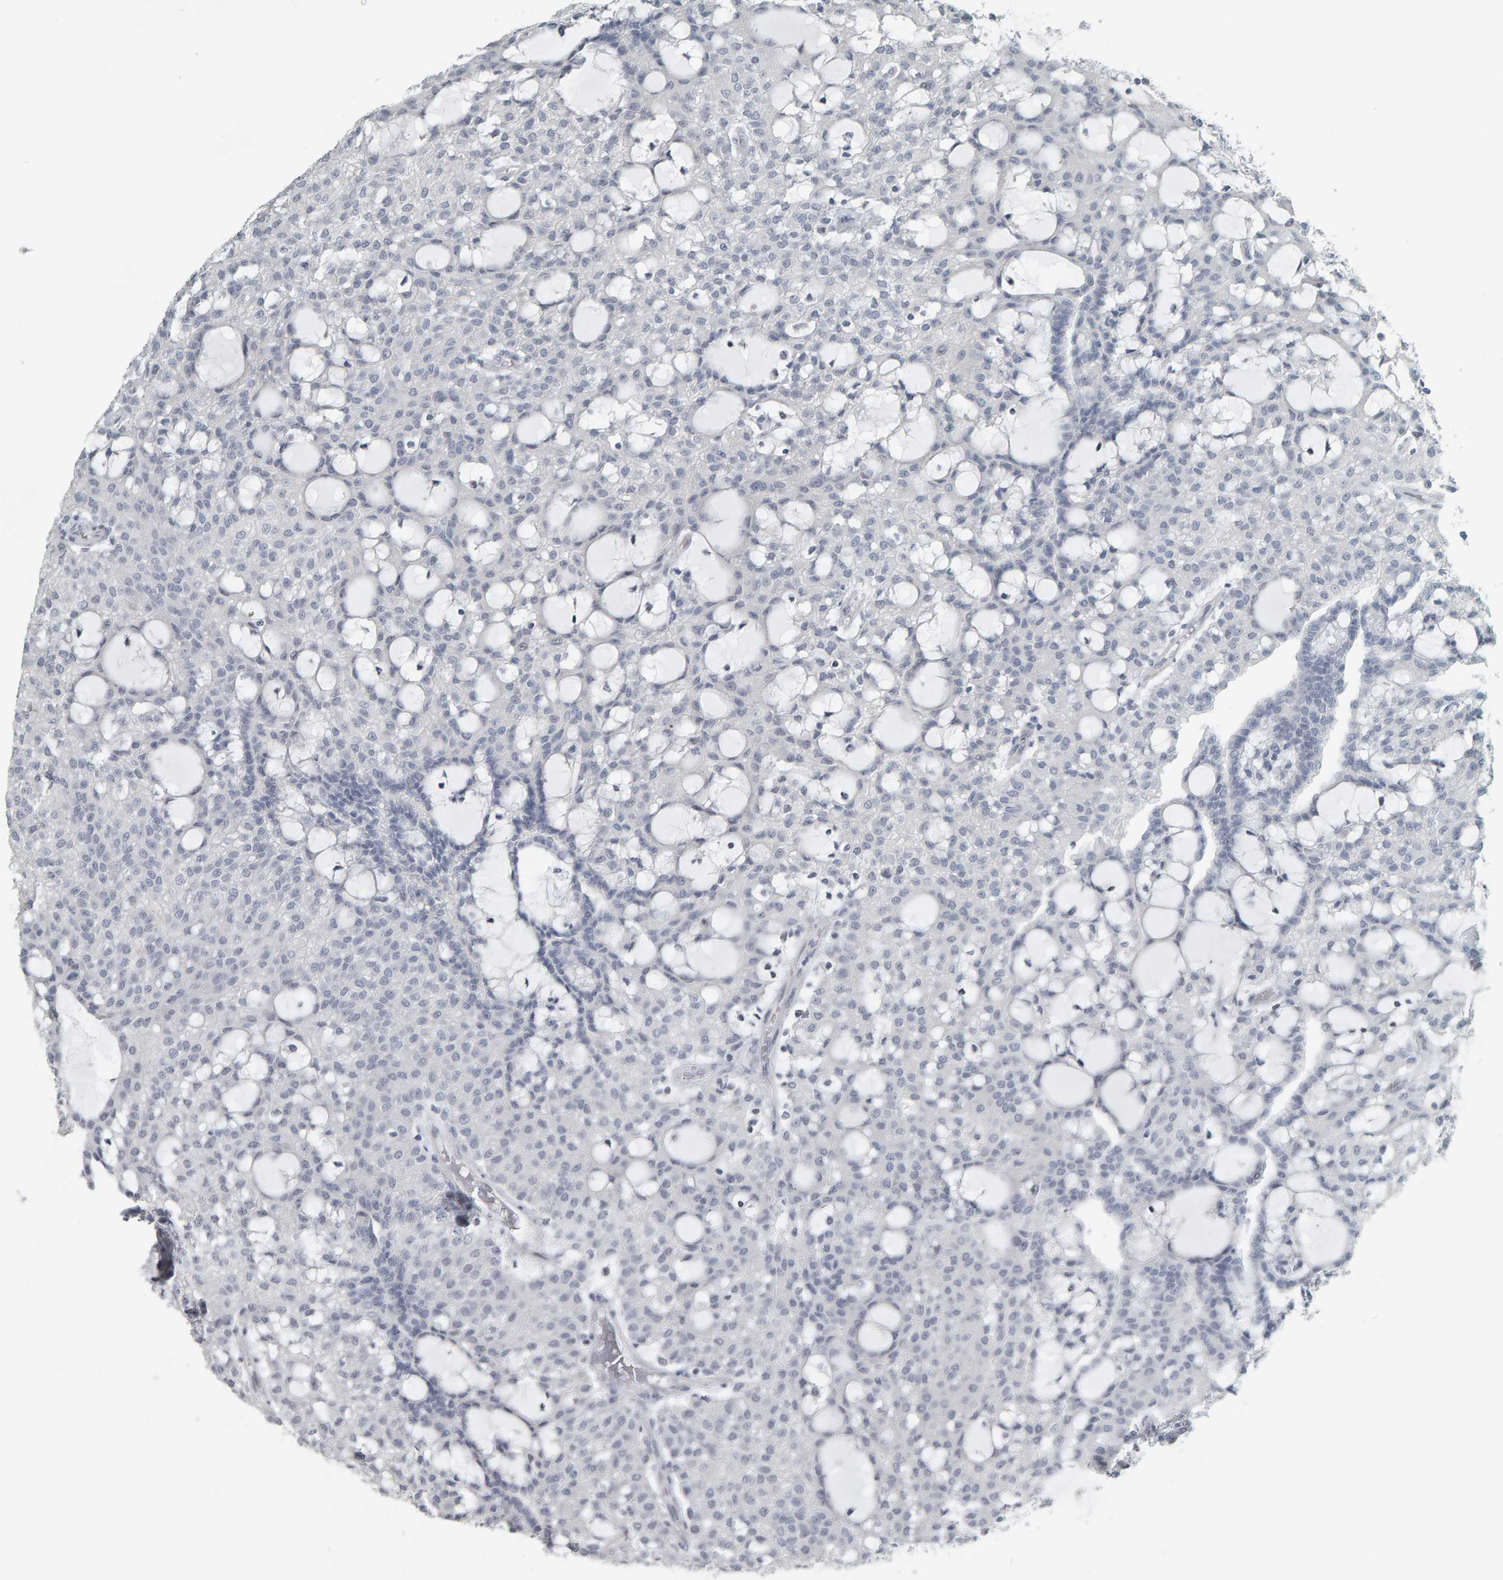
{"staining": {"intensity": "negative", "quantity": "none", "location": "none"}, "tissue": "renal cancer", "cell_type": "Tumor cells", "image_type": "cancer", "snomed": [{"axis": "morphology", "description": "Adenocarcinoma, NOS"}, {"axis": "topography", "description": "Kidney"}], "caption": "A high-resolution photomicrograph shows IHC staining of renal cancer (adenocarcinoma), which displays no significant staining in tumor cells.", "gene": "PYY", "patient": {"sex": "male", "age": 63}}